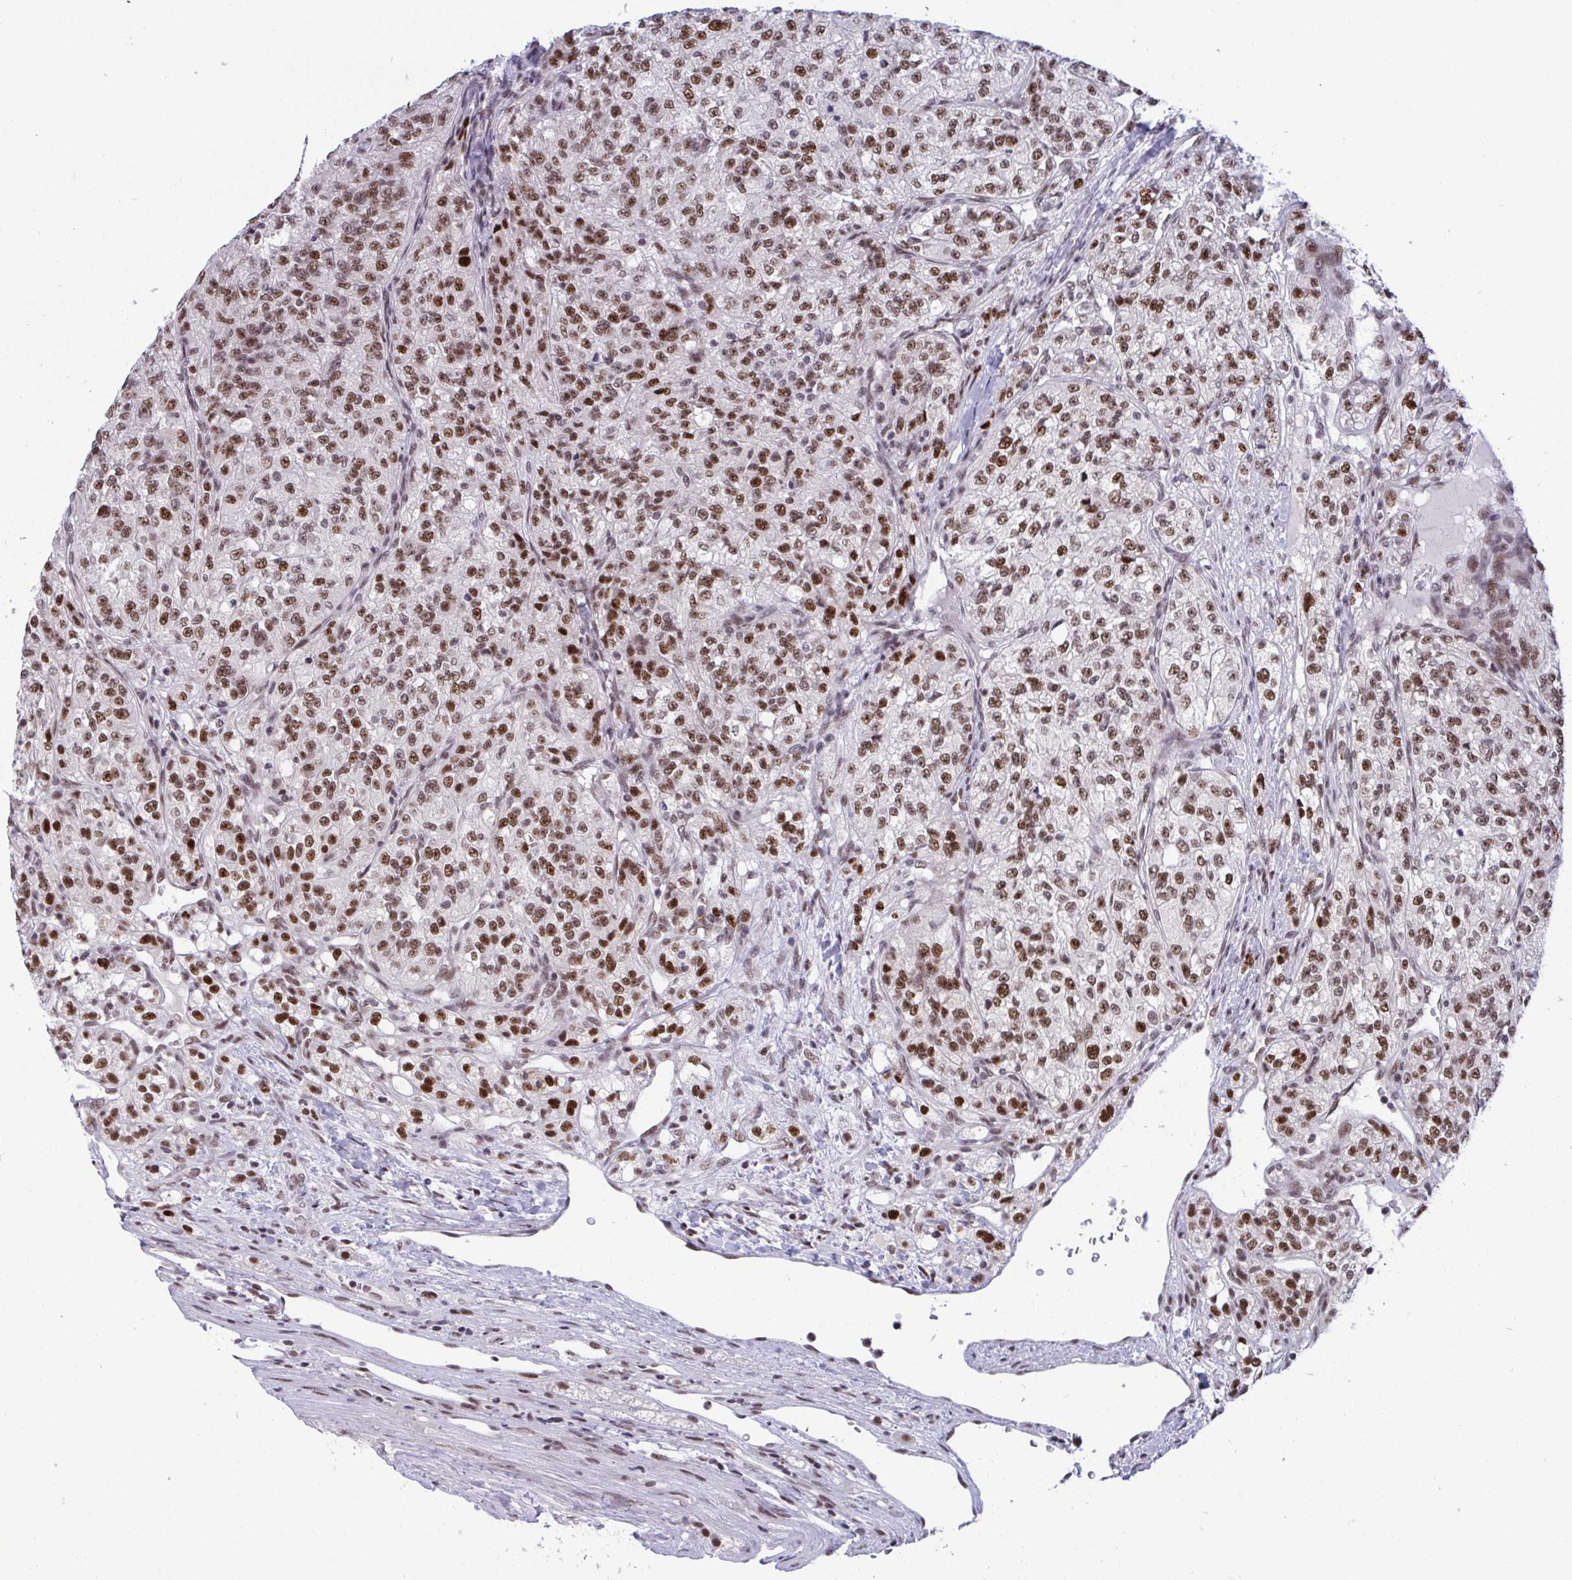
{"staining": {"intensity": "moderate", "quantity": ">75%", "location": "nuclear"}, "tissue": "renal cancer", "cell_type": "Tumor cells", "image_type": "cancer", "snomed": [{"axis": "morphology", "description": "Adenocarcinoma, NOS"}, {"axis": "topography", "description": "Kidney"}], "caption": "An immunohistochemistry (IHC) photomicrograph of tumor tissue is shown. Protein staining in brown labels moderate nuclear positivity in adenocarcinoma (renal) within tumor cells. Nuclei are stained in blue.", "gene": "WBP11", "patient": {"sex": "female", "age": 63}}